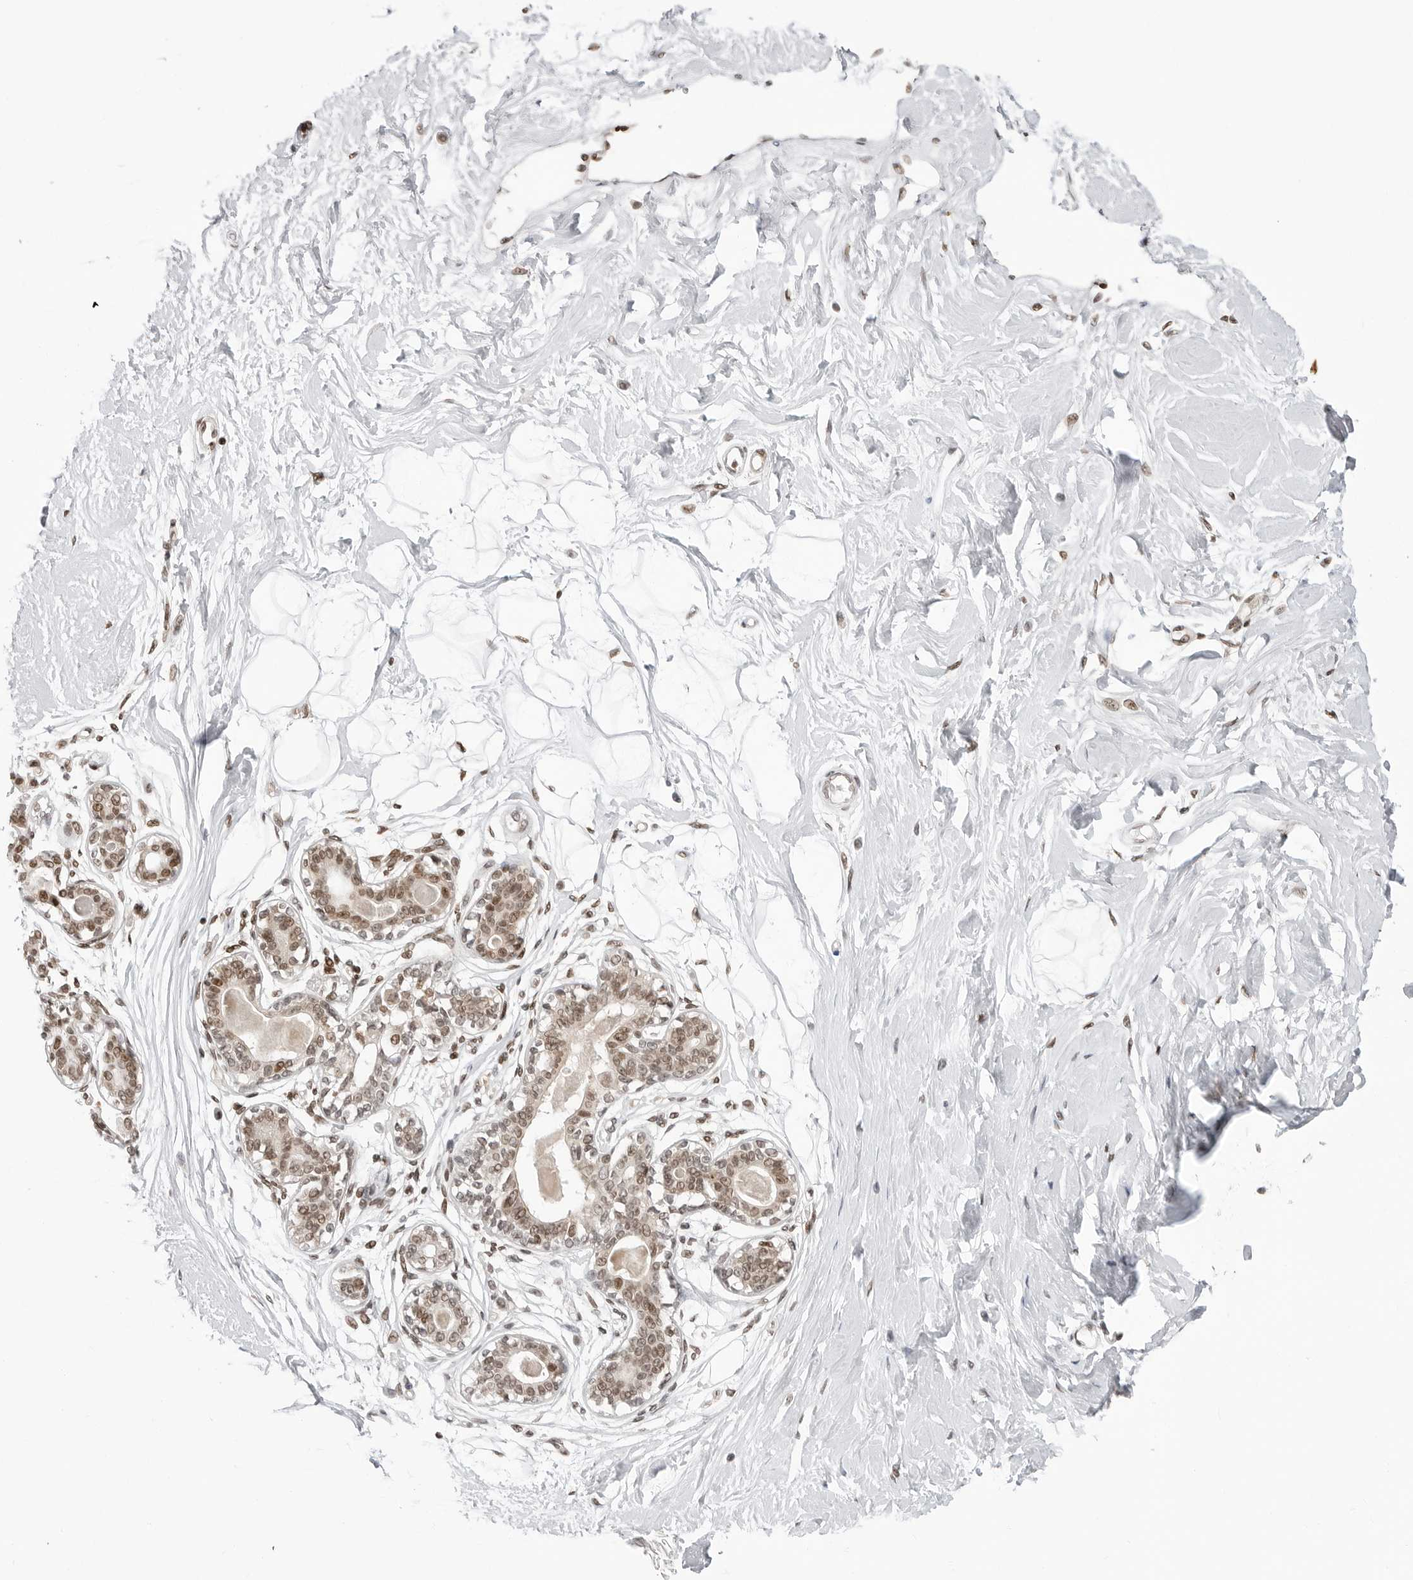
{"staining": {"intensity": "weak", "quantity": ">75%", "location": "nuclear"}, "tissue": "breast", "cell_type": "Adipocytes", "image_type": "normal", "snomed": [{"axis": "morphology", "description": "Normal tissue, NOS"}, {"axis": "topography", "description": "Breast"}], "caption": "Weak nuclear expression is identified in approximately >75% of adipocytes in normal breast.", "gene": "C8orf33", "patient": {"sex": "female", "age": 45}}